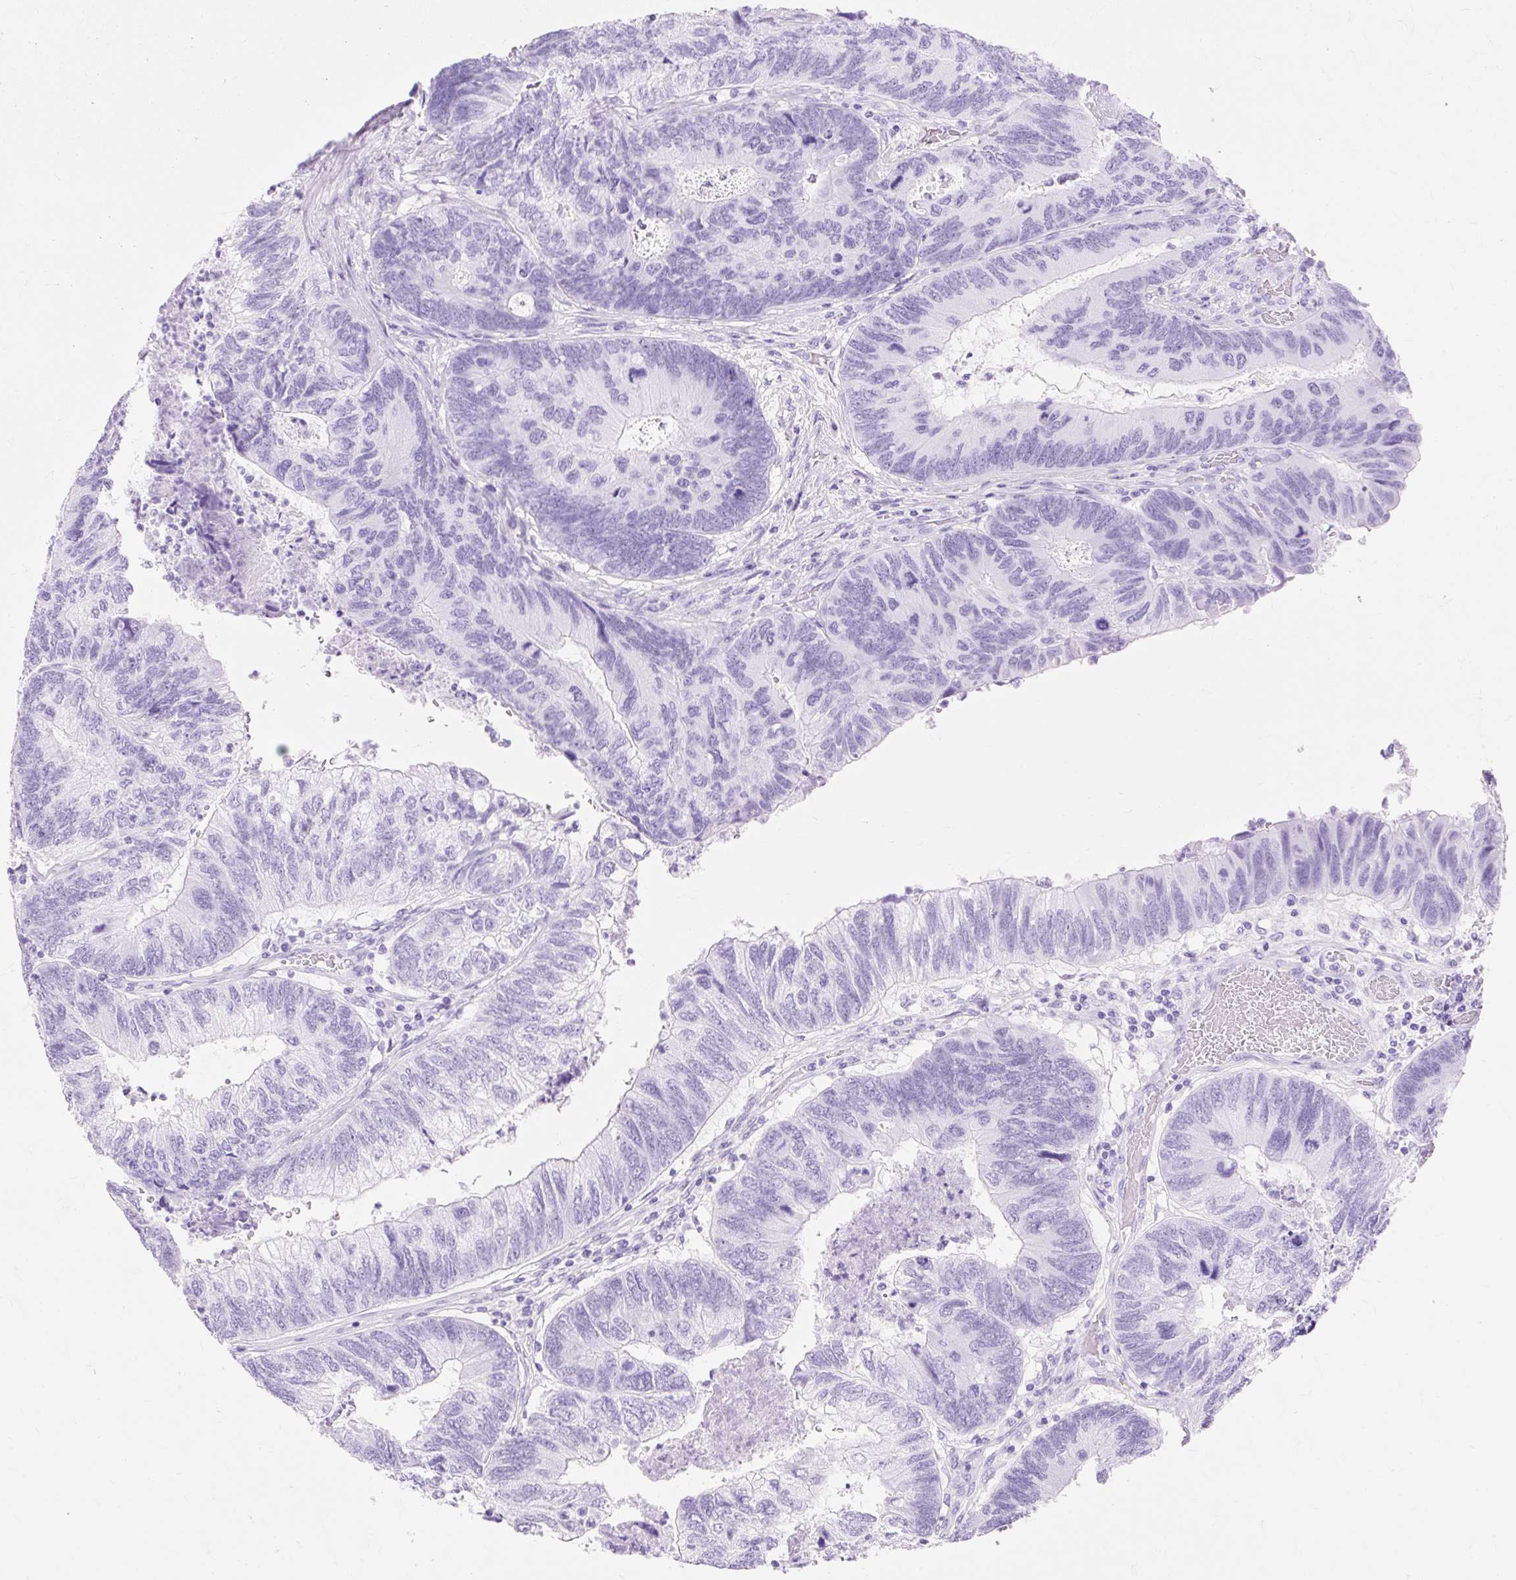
{"staining": {"intensity": "negative", "quantity": "none", "location": "none"}, "tissue": "colorectal cancer", "cell_type": "Tumor cells", "image_type": "cancer", "snomed": [{"axis": "morphology", "description": "Adenocarcinoma, NOS"}, {"axis": "topography", "description": "Colon"}], "caption": "IHC micrograph of human colorectal adenocarcinoma stained for a protein (brown), which displays no expression in tumor cells.", "gene": "MBP", "patient": {"sex": "female", "age": 67}}